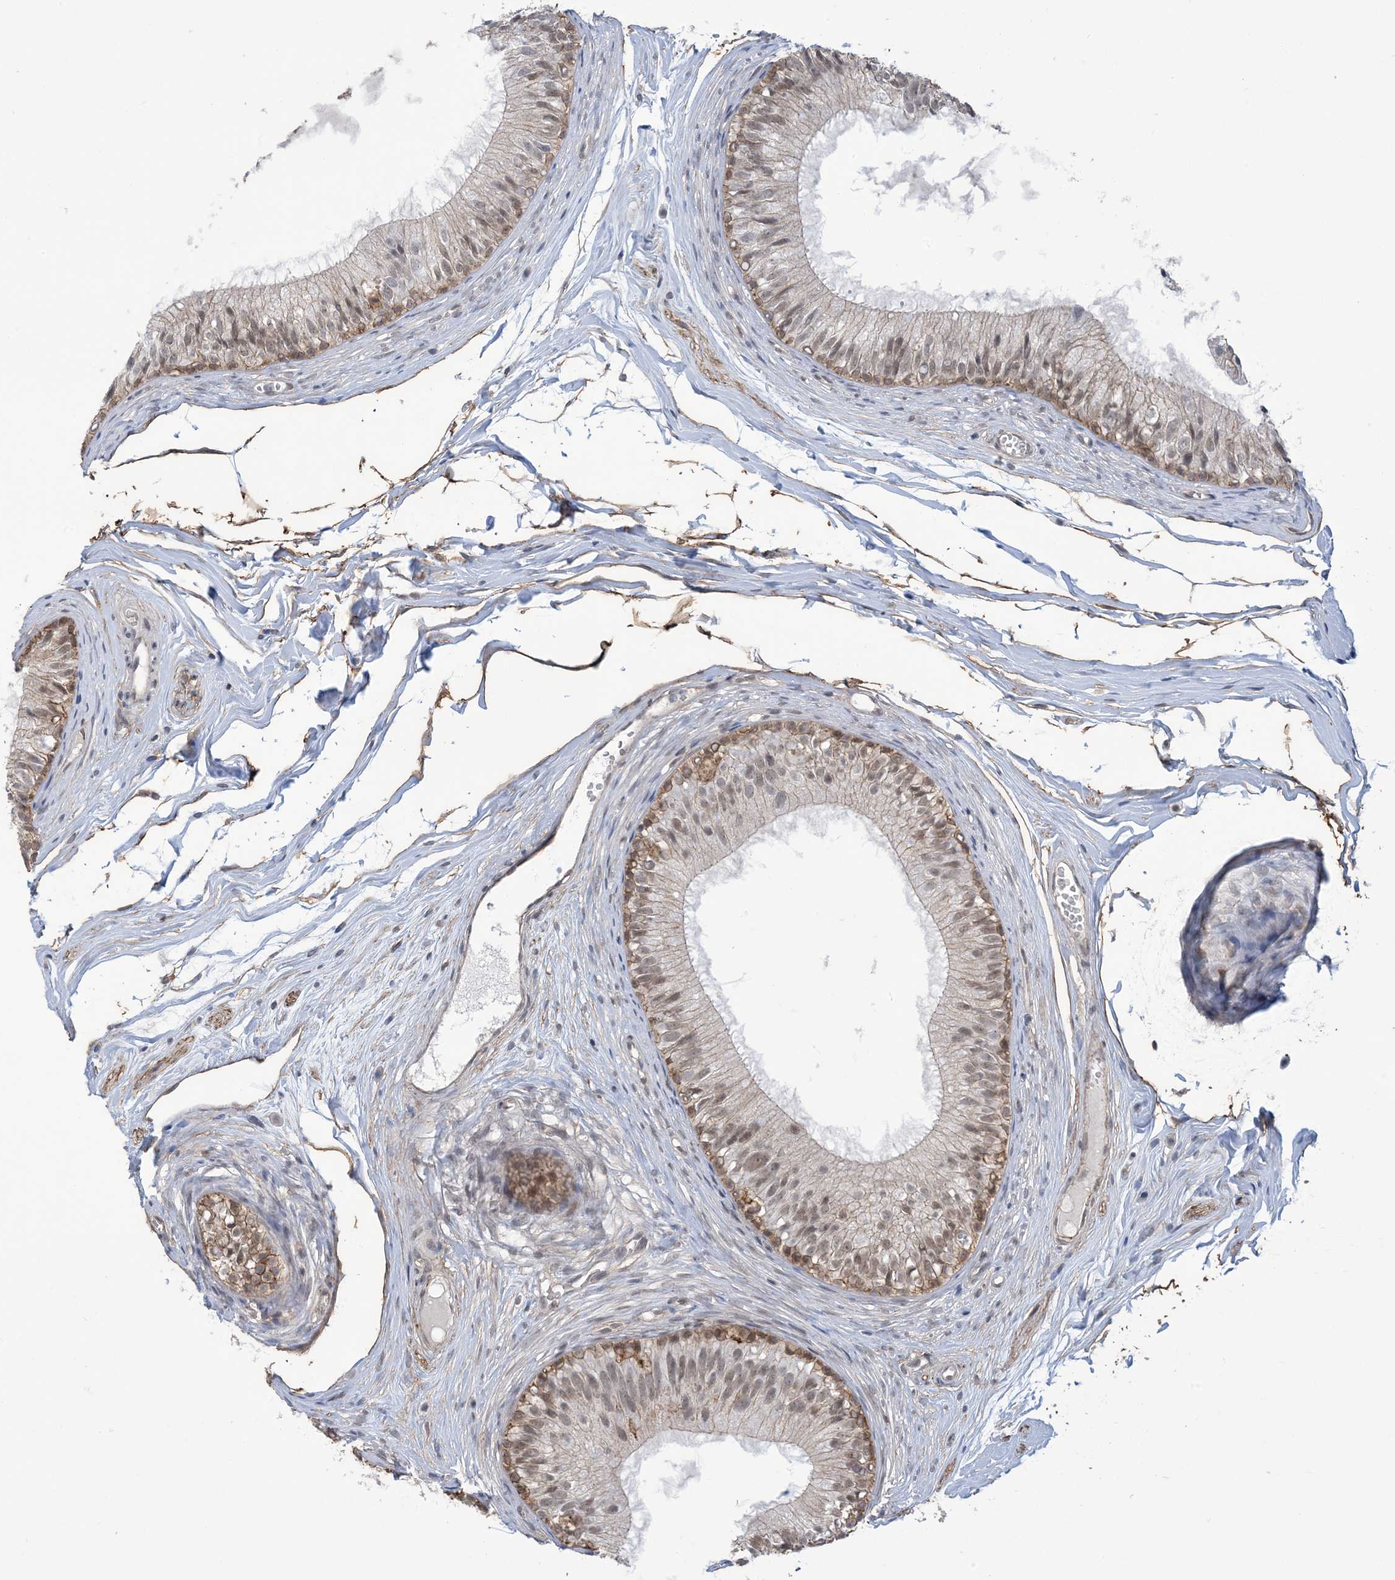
{"staining": {"intensity": "moderate", "quantity": "25%-75%", "location": "nuclear"}, "tissue": "epididymis", "cell_type": "Glandular cells", "image_type": "normal", "snomed": [{"axis": "morphology", "description": "Normal tissue, NOS"}, {"axis": "morphology", "description": "Seminoma in situ"}, {"axis": "topography", "description": "Testis"}, {"axis": "topography", "description": "Epididymis"}], "caption": "IHC image of unremarkable epididymis stained for a protein (brown), which exhibits medium levels of moderate nuclear positivity in about 25%-75% of glandular cells.", "gene": "ZNF8", "patient": {"sex": "male", "age": 28}}